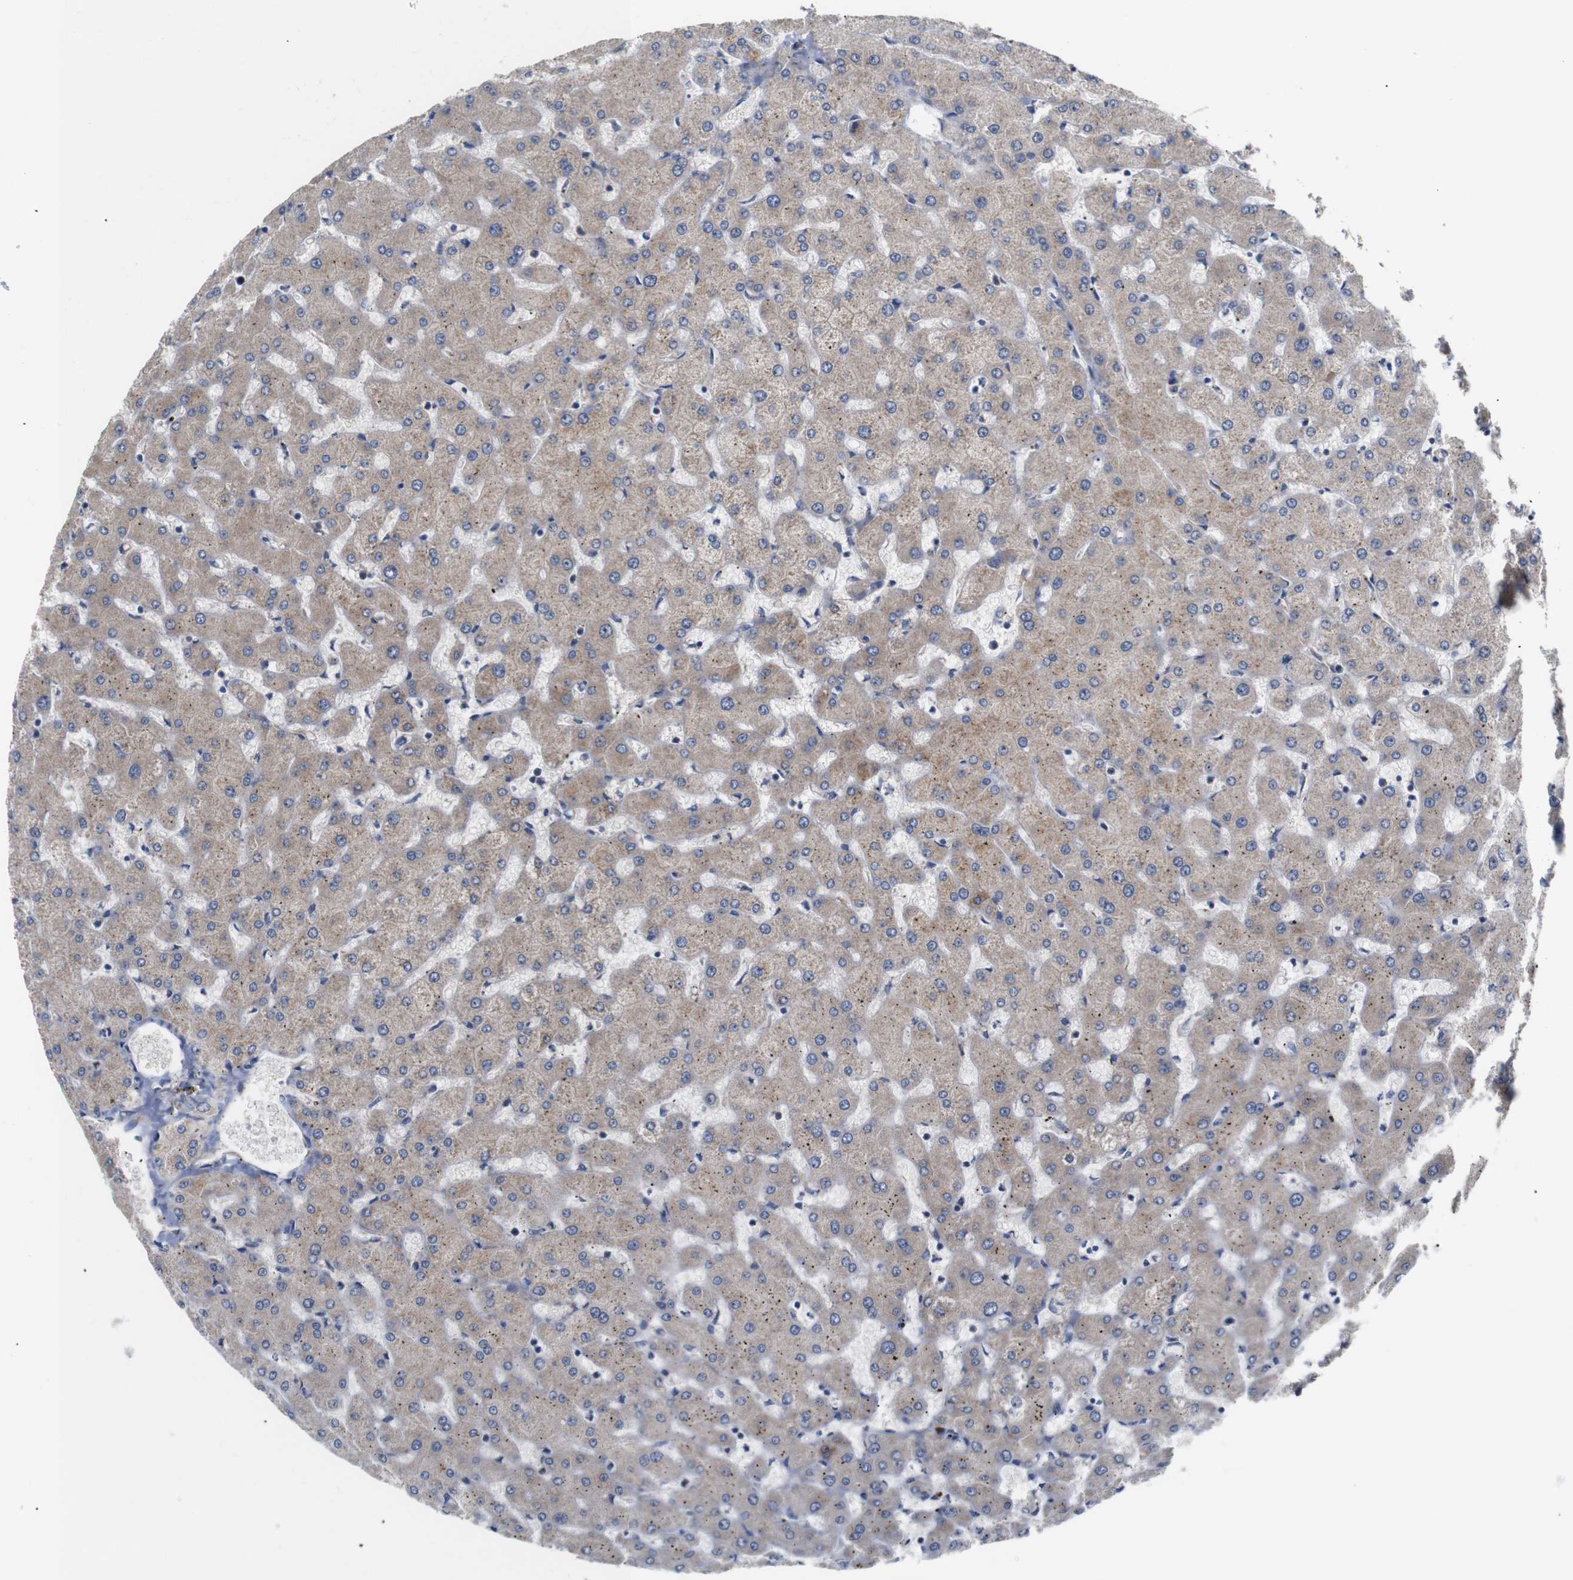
{"staining": {"intensity": "negative", "quantity": "none", "location": "none"}, "tissue": "liver", "cell_type": "Cholangiocytes", "image_type": "normal", "snomed": [{"axis": "morphology", "description": "Normal tissue, NOS"}, {"axis": "topography", "description": "Liver"}], "caption": "Immunohistochemical staining of benign liver exhibits no significant positivity in cholangiocytes. (Brightfield microscopy of DAB immunohistochemistry at high magnification).", "gene": "TRIM5", "patient": {"sex": "female", "age": 63}}